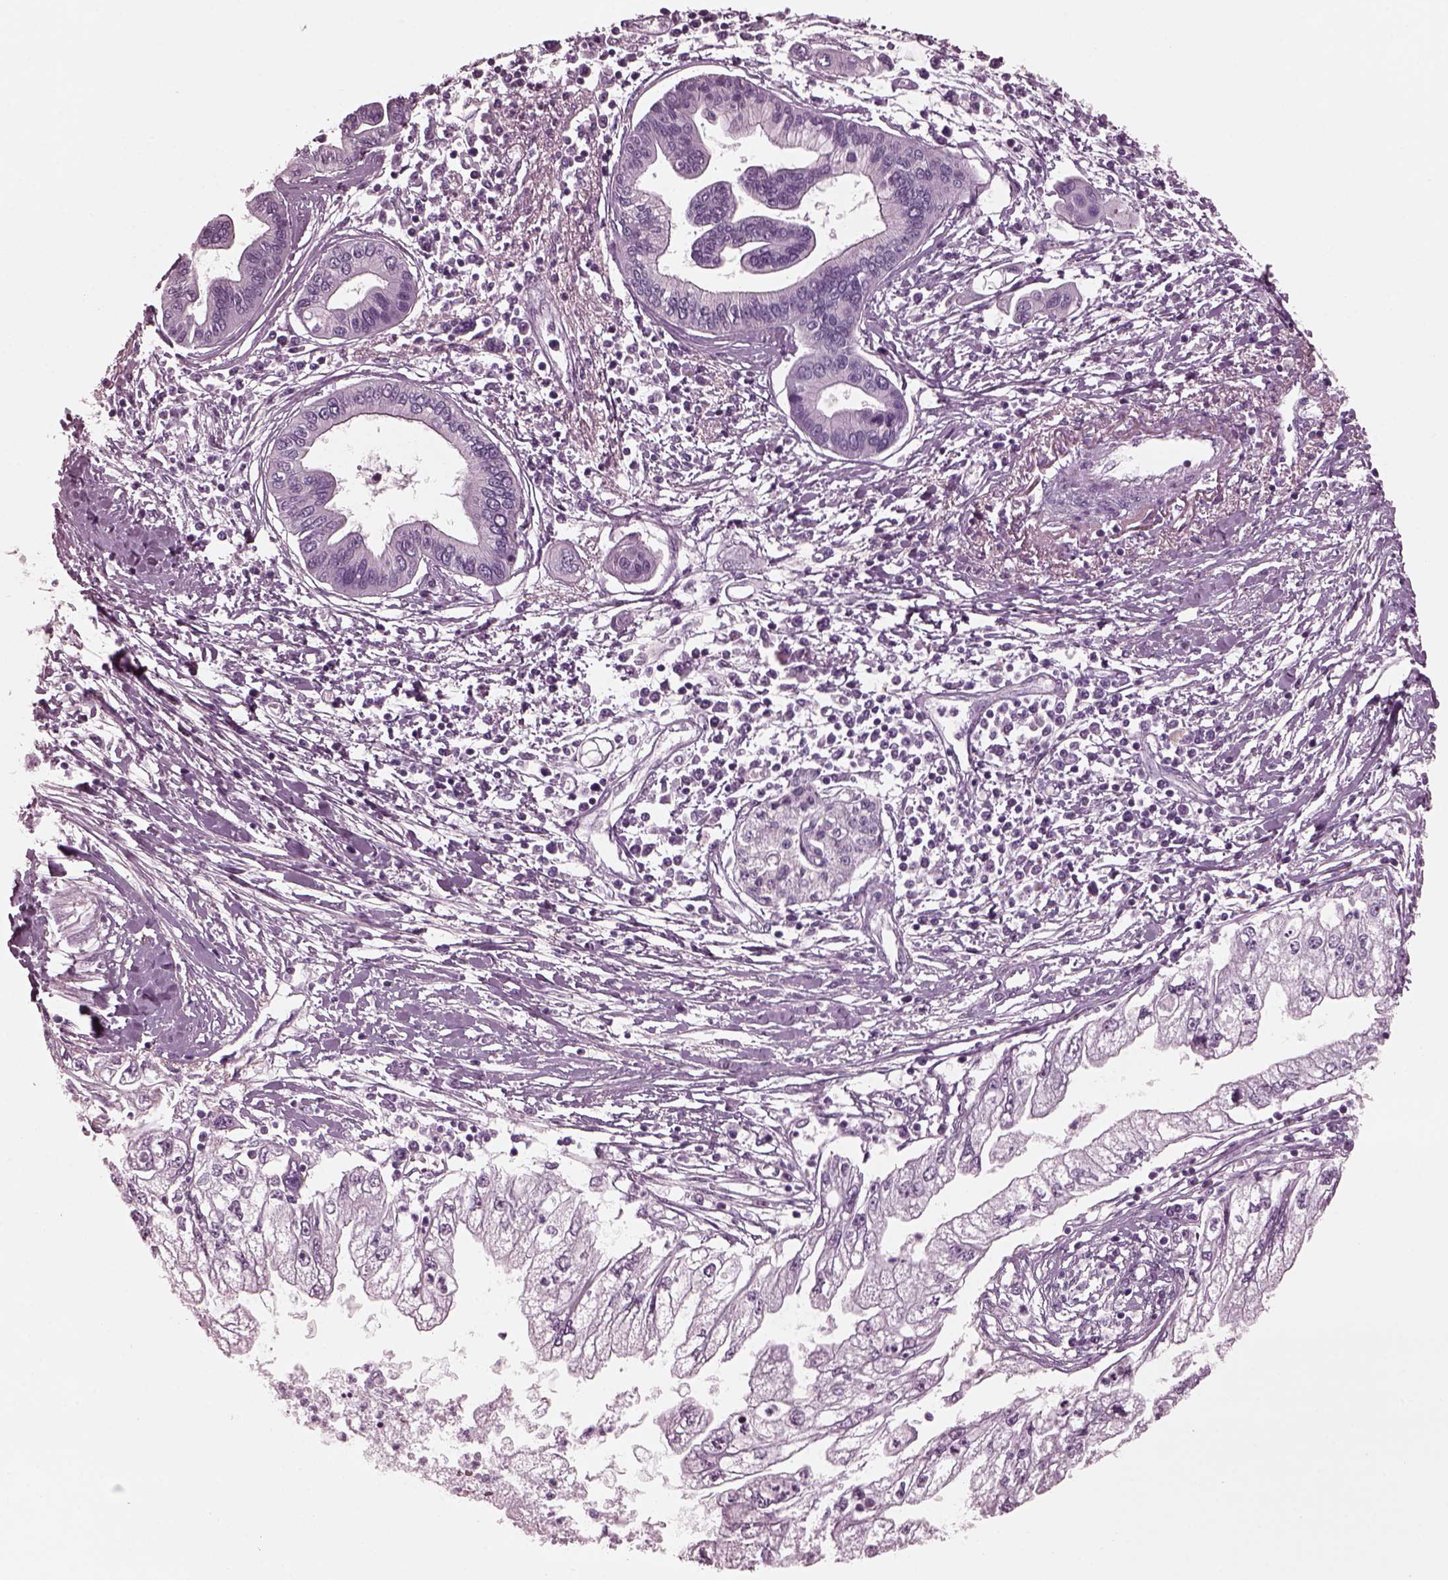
{"staining": {"intensity": "negative", "quantity": "none", "location": "none"}, "tissue": "pancreatic cancer", "cell_type": "Tumor cells", "image_type": "cancer", "snomed": [{"axis": "morphology", "description": "Adenocarcinoma, NOS"}, {"axis": "topography", "description": "Pancreas"}], "caption": "Immunohistochemistry image of human pancreatic cancer (adenocarcinoma) stained for a protein (brown), which displays no staining in tumor cells.", "gene": "CGA", "patient": {"sex": "male", "age": 70}}